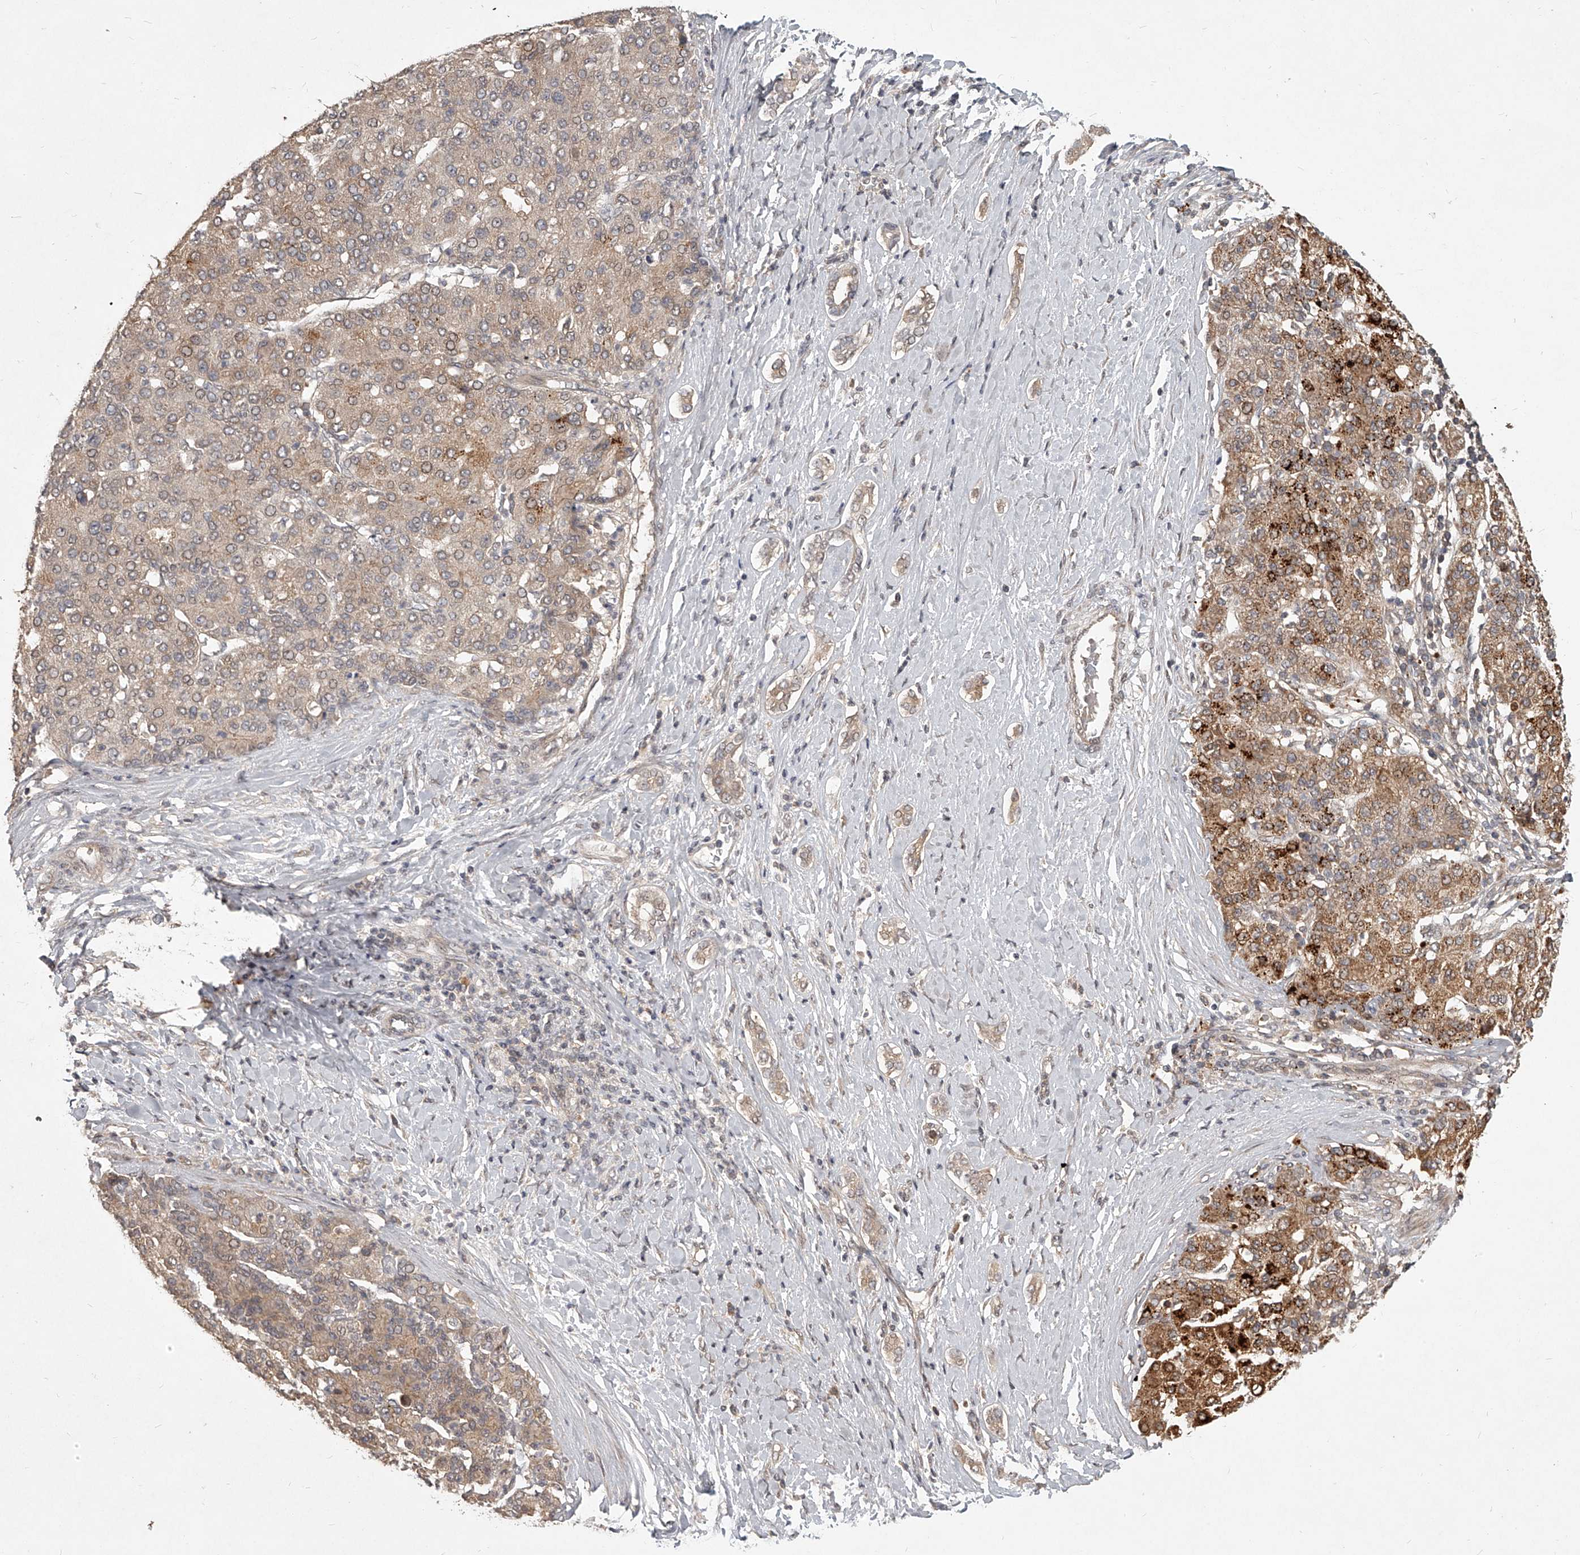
{"staining": {"intensity": "moderate", "quantity": ">75%", "location": "cytoplasmic/membranous"}, "tissue": "liver cancer", "cell_type": "Tumor cells", "image_type": "cancer", "snomed": [{"axis": "morphology", "description": "Carcinoma, Hepatocellular, NOS"}, {"axis": "topography", "description": "Liver"}], "caption": "Immunohistochemistry of human liver cancer displays medium levels of moderate cytoplasmic/membranous expression in about >75% of tumor cells. (brown staining indicates protein expression, while blue staining denotes nuclei).", "gene": "SLC37A1", "patient": {"sex": "male", "age": 65}}